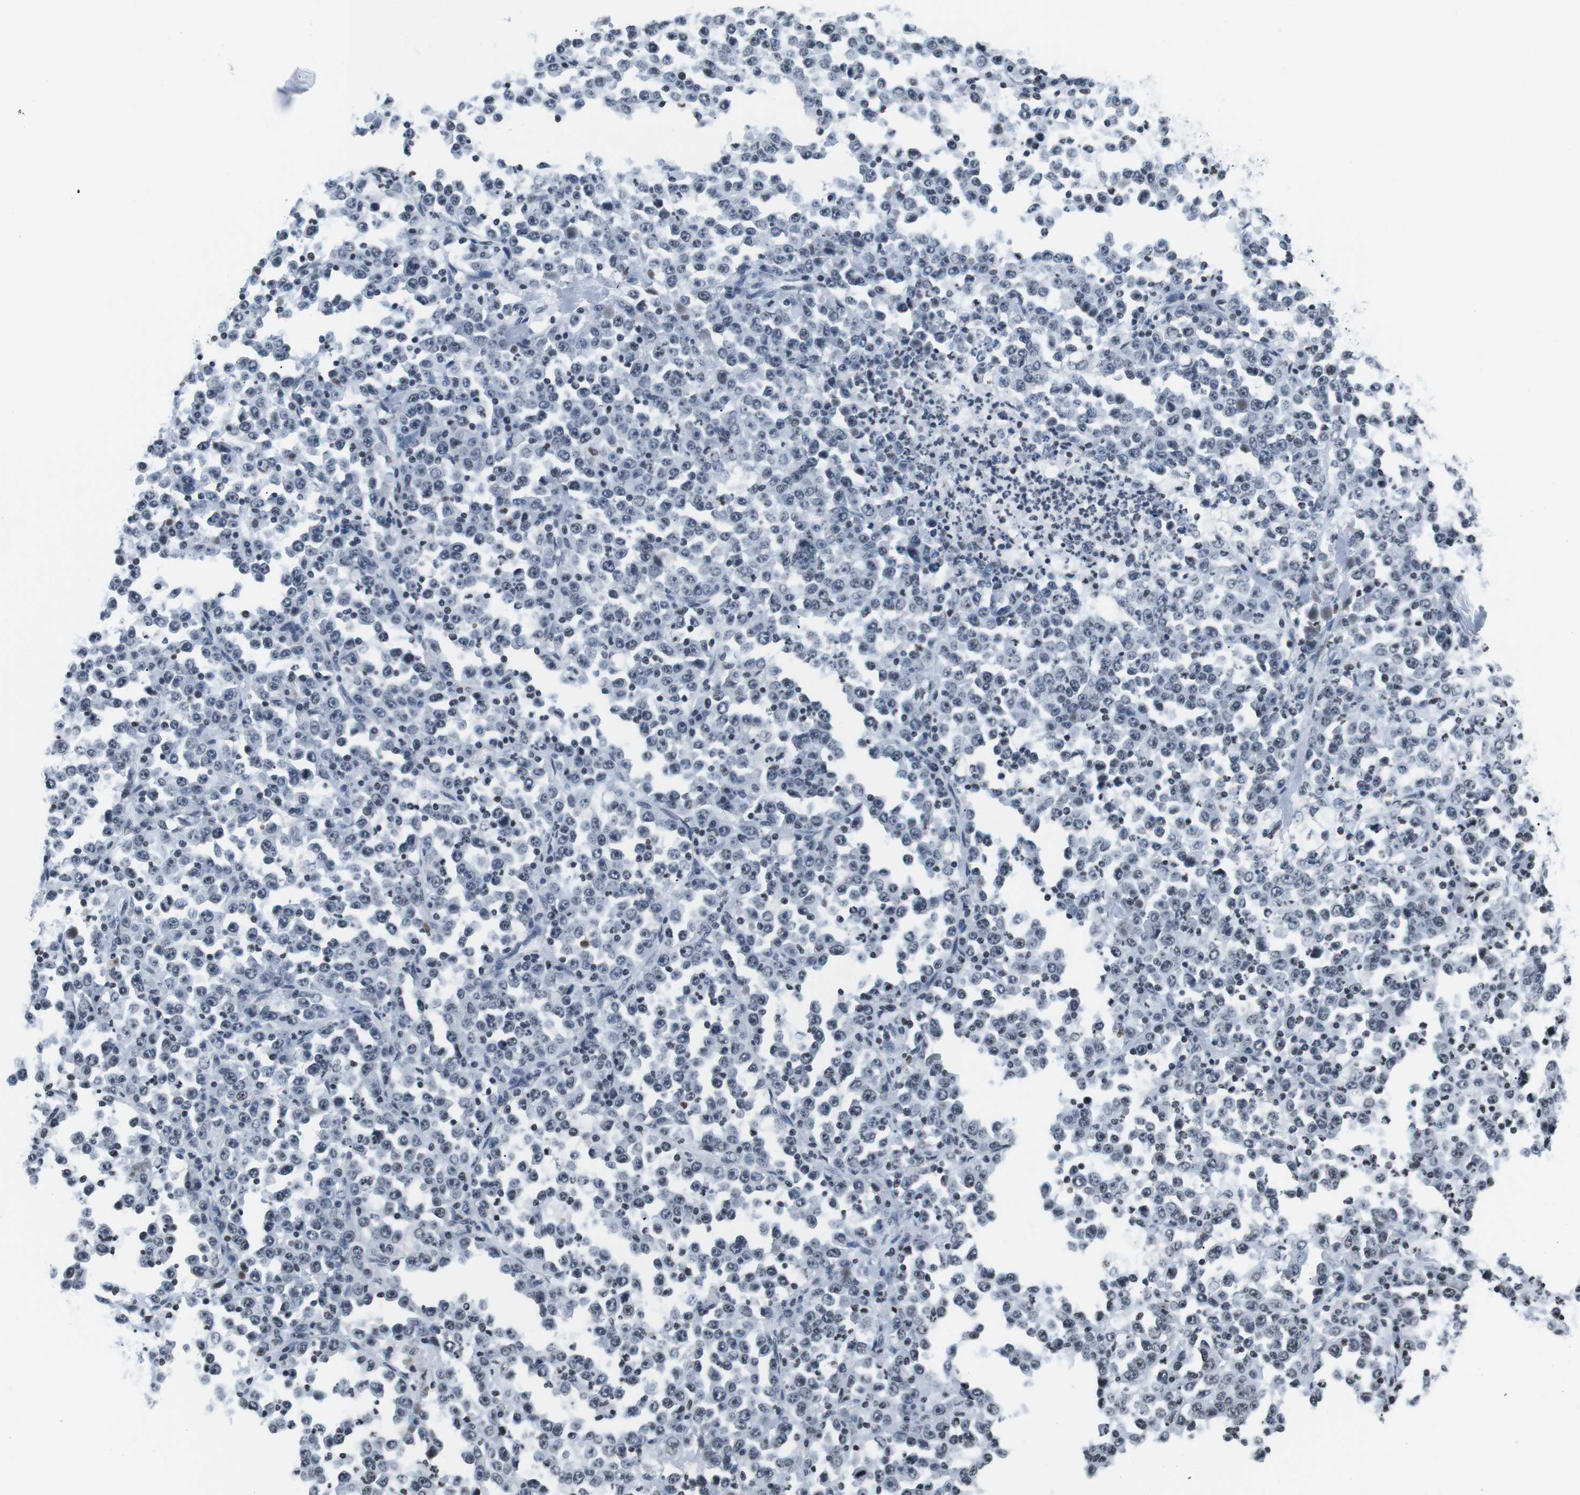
{"staining": {"intensity": "negative", "quantity": "none", "location": "none"}, "tissue": "stomach cancer", "cell_type": "Tumor cells", "image_type": "cancer", "snomed": [{"axis": "morphology", "description": "Normal tissue, NOS"}, {"axis": "morphology", "description": "Adenocarcinoma, NOS"}, {"axis": "topography", "description": "Stomach, upper"}, {"axis": "topography", "description": "Stomach"}], "caption": "Adenocarcinoma (stomach) was stained to show a protein in brown. There is no significant expression in tumor cells.", "gene": "E2F2", "patient": {"sex": "male", "age": 59}}